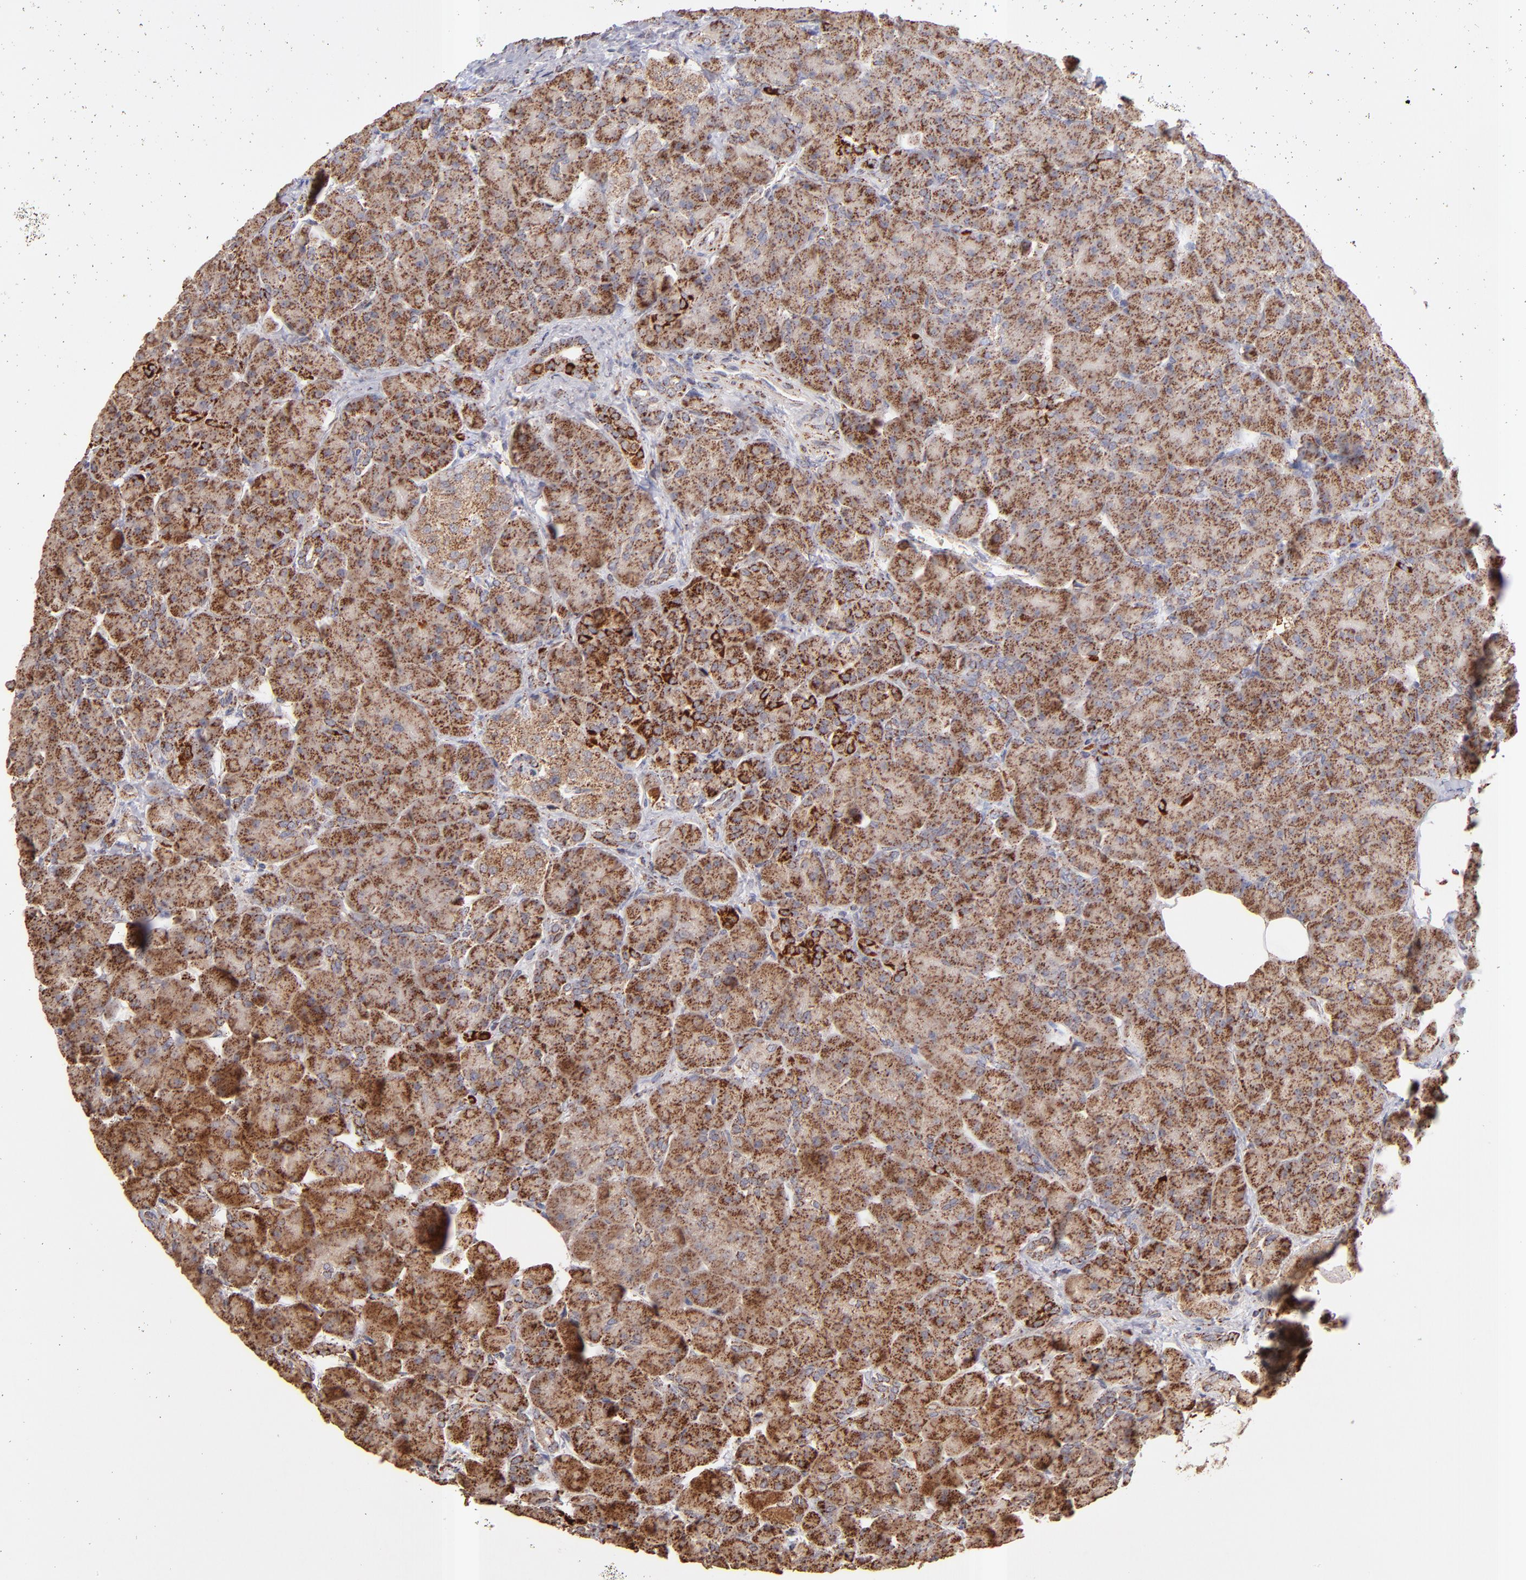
{"staining": {"intensity": "moderate", "quantity": ">75%", "location": "cytoplasmic/membranous"}, "tissue": "pancreas", "cell_type": "Exocrine glandular cells", "image_type": "normal", "snomed": [{"axis": "morphology", "description": "Normal tissue, NOS"}, {"axis": "topography", "description": "Pancreas"}], "caption": "Protein analysis of unremarkable pancreas exhibits moderate cytoplasmic/membranous positivity in about >75% of exocrine glandular cells.", "gene": "DLST", "patient": {"sex": "male", "age": 66}}